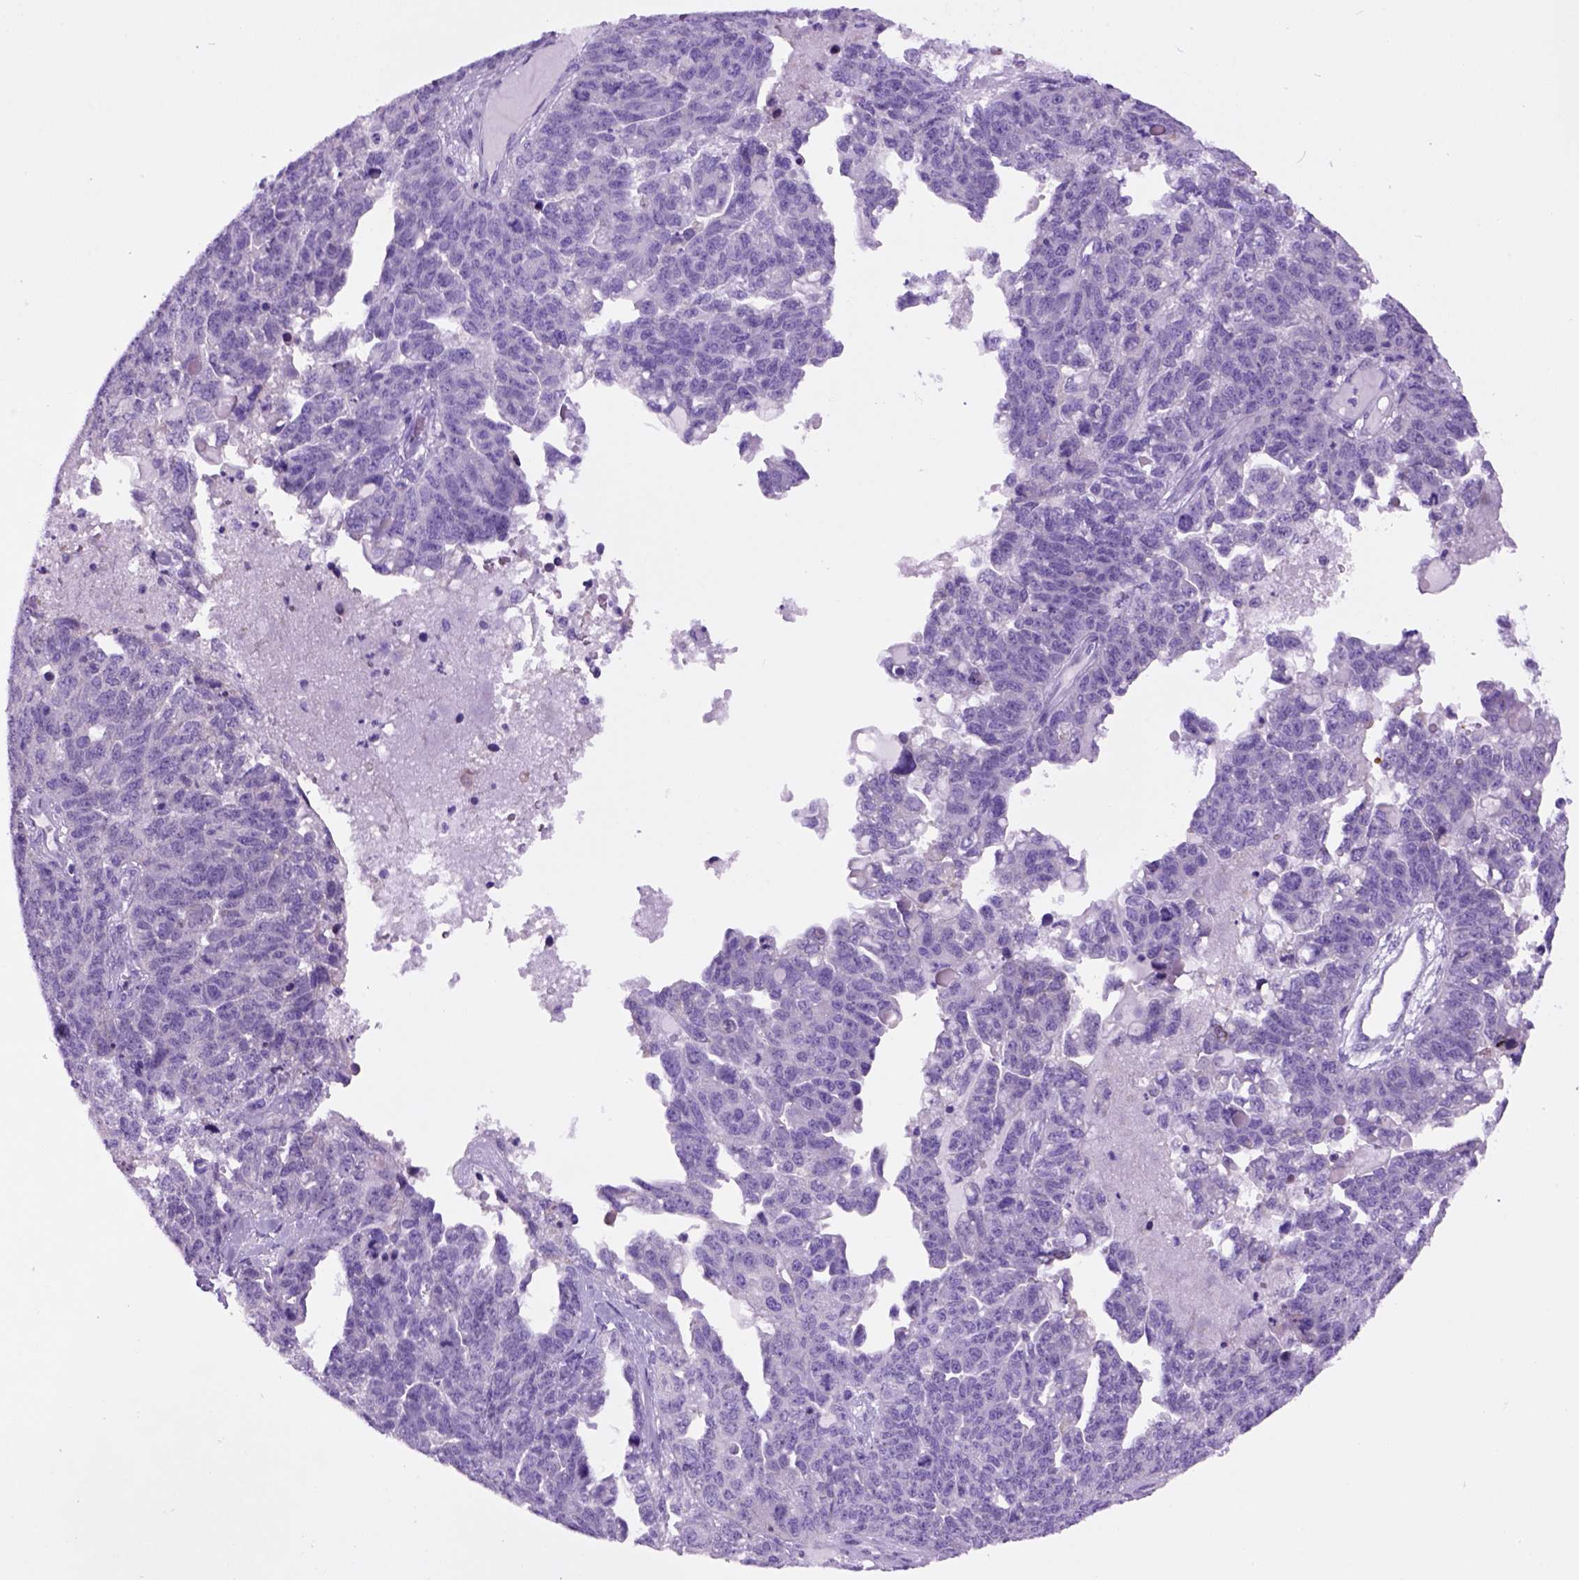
{"staining": {"intensity": "negative", "quantity": "none", "location": "none"}, "tissue": "ovarian cancer", "cell_type": "Tumor cells", "image_type": "cancer", "snomed": [{"axis": "morphology", "description": "Cystadenocarcinoma, serous, NOS"}, {"axis": "topography", "description": "Ovary"}], "caption": "High magnification brightfield microscopy of ovarian cancer (serous cystadenocarcinoma) stained with DAB (brown) and counterstained with hematoxylin (blue): tumor cells show no significant expression.", "gene": "HHIPL2", "patient": {"sex": "female", "age": 71}}